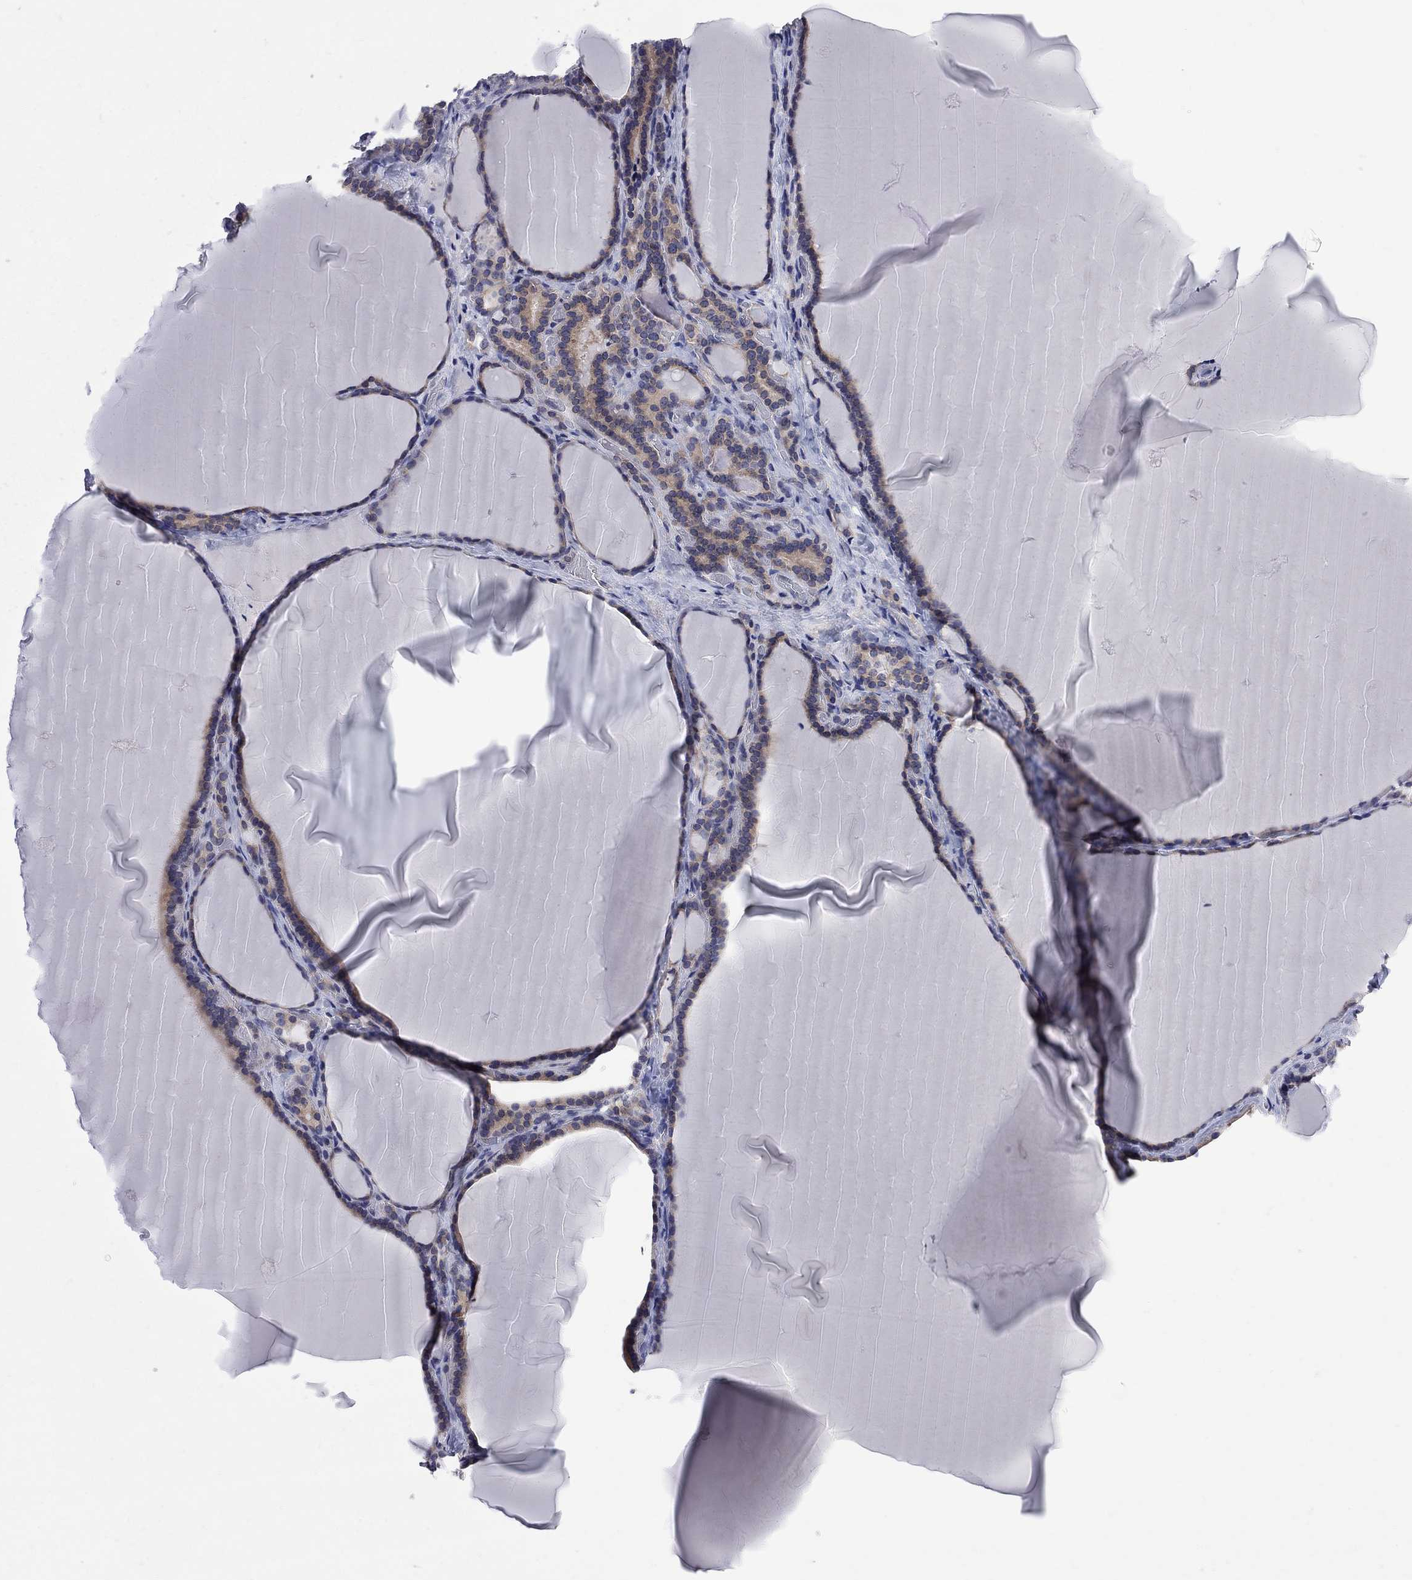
{"staining": {"intensity": "weak", "quantity": "25%-75%", "location": "cytoplasmic/membranous"}, "tissue": "thyroid gland", "cell_type": "Glandular cells", "image_type": "normal", "snomed": [{"axis": "morphology", "description": "Normal tissue, NOS"}, {"axis": "morphology", "description": "Hyperplasia, NOS"}, {"axis": "topography", "description": "Thyroid gland"}], "caption": "DAB (3,3'-diaminobenzidine) immunohistochemical staining of unremarkable human thyroid gland shows weak cytoplasmic/membranous protein staining in approximately 25%-75% of glandular cells. (IHC, brightfield microscopy, high magnification).", "gene": "CNOT11", "patient": {"sex": "female", "age": 27}}